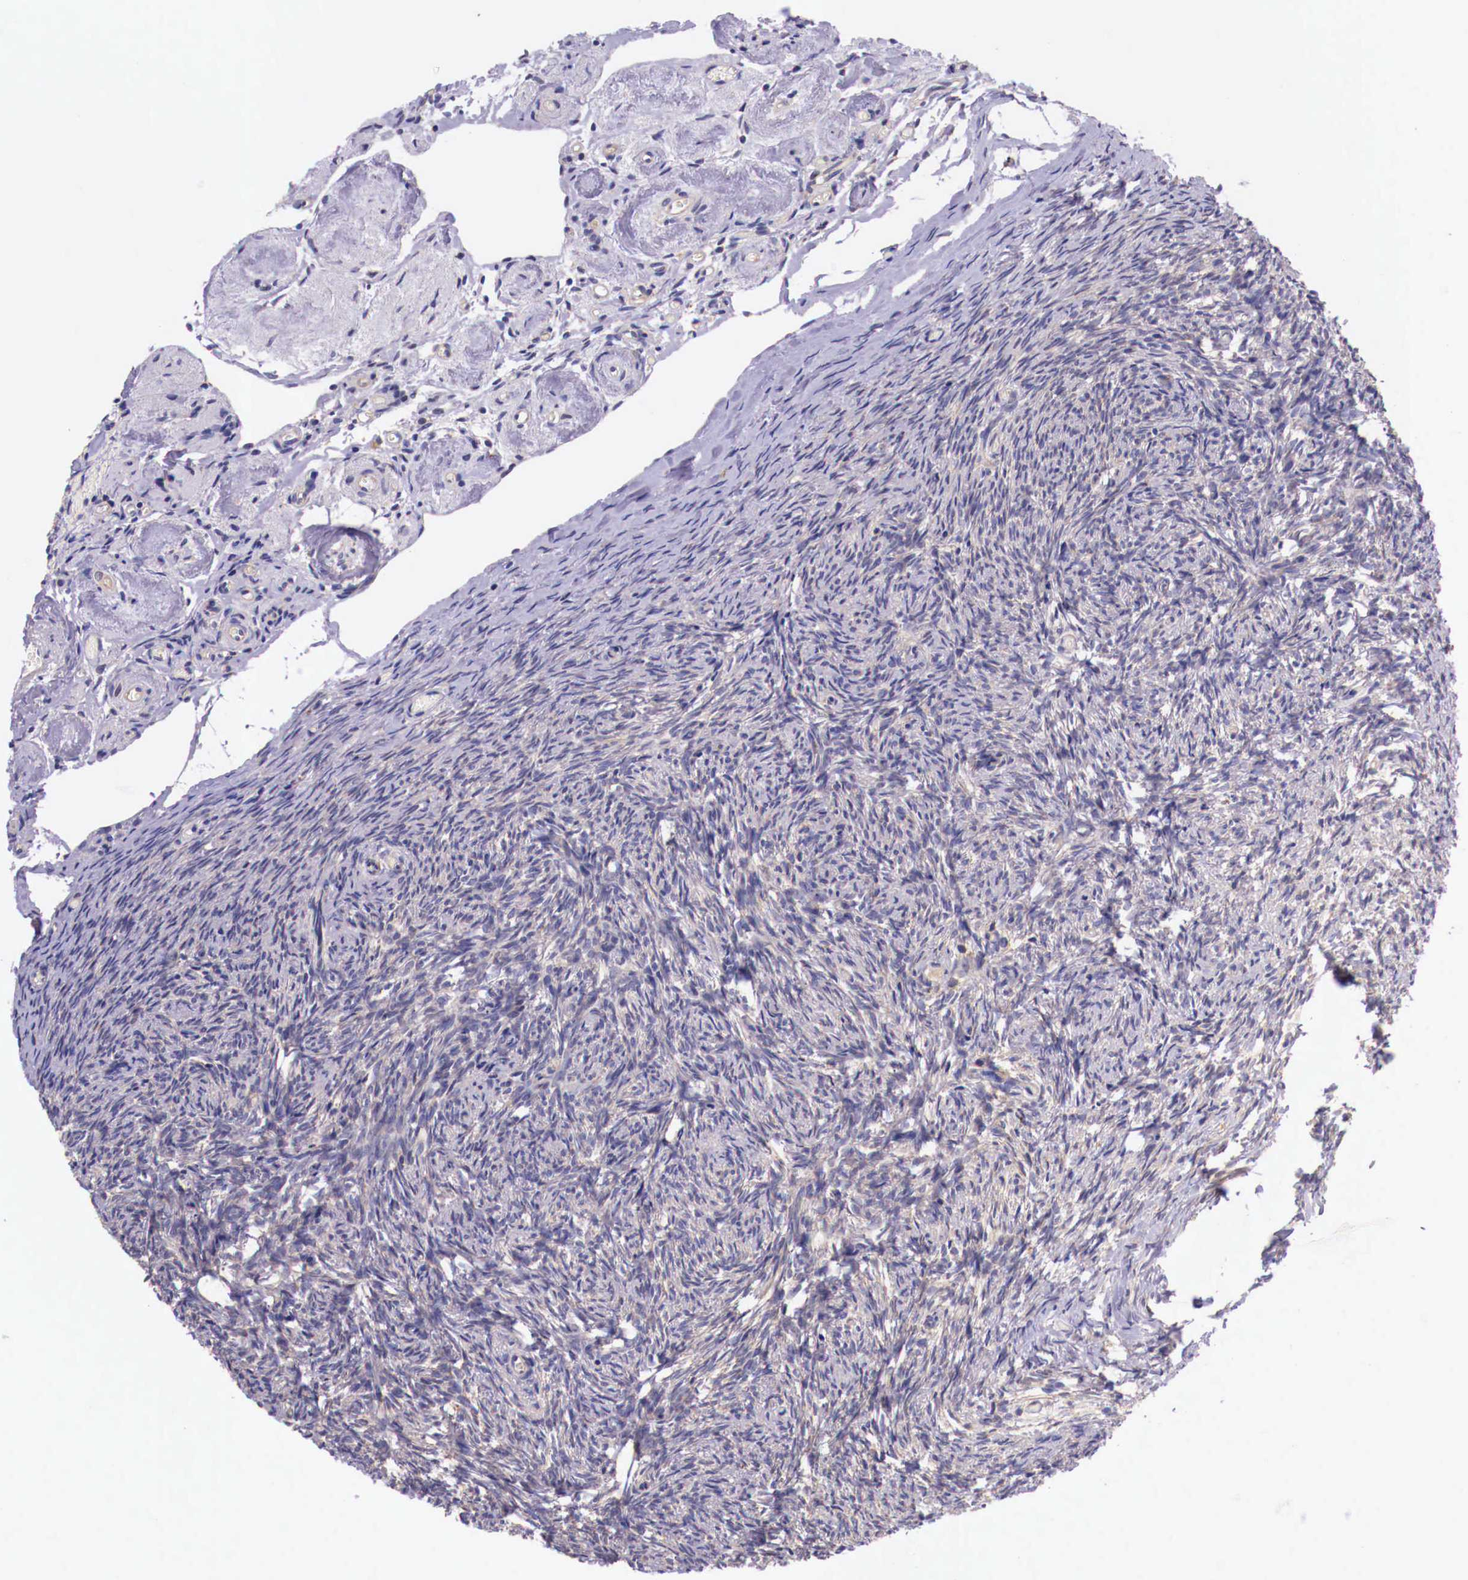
{"staining": {"intensity": "weak", "quantity": "<25%", "location": "cytoplasmic/membranous"}, "tissue": "ovary", "cell_type": "Follicle cells", "image_type": "normal", "snomed": [{"axis": "morphology", "description": "Normal tissue, NOS"}, {"axis": "topography", "description": "Ovary"}], "caption": "DAB immunohistochemical staining of normal ovary demonstrates no significant staining in follicle cells.", "gene": "GRIPAP1", "patient": {"sex": "female", "age": 78}}